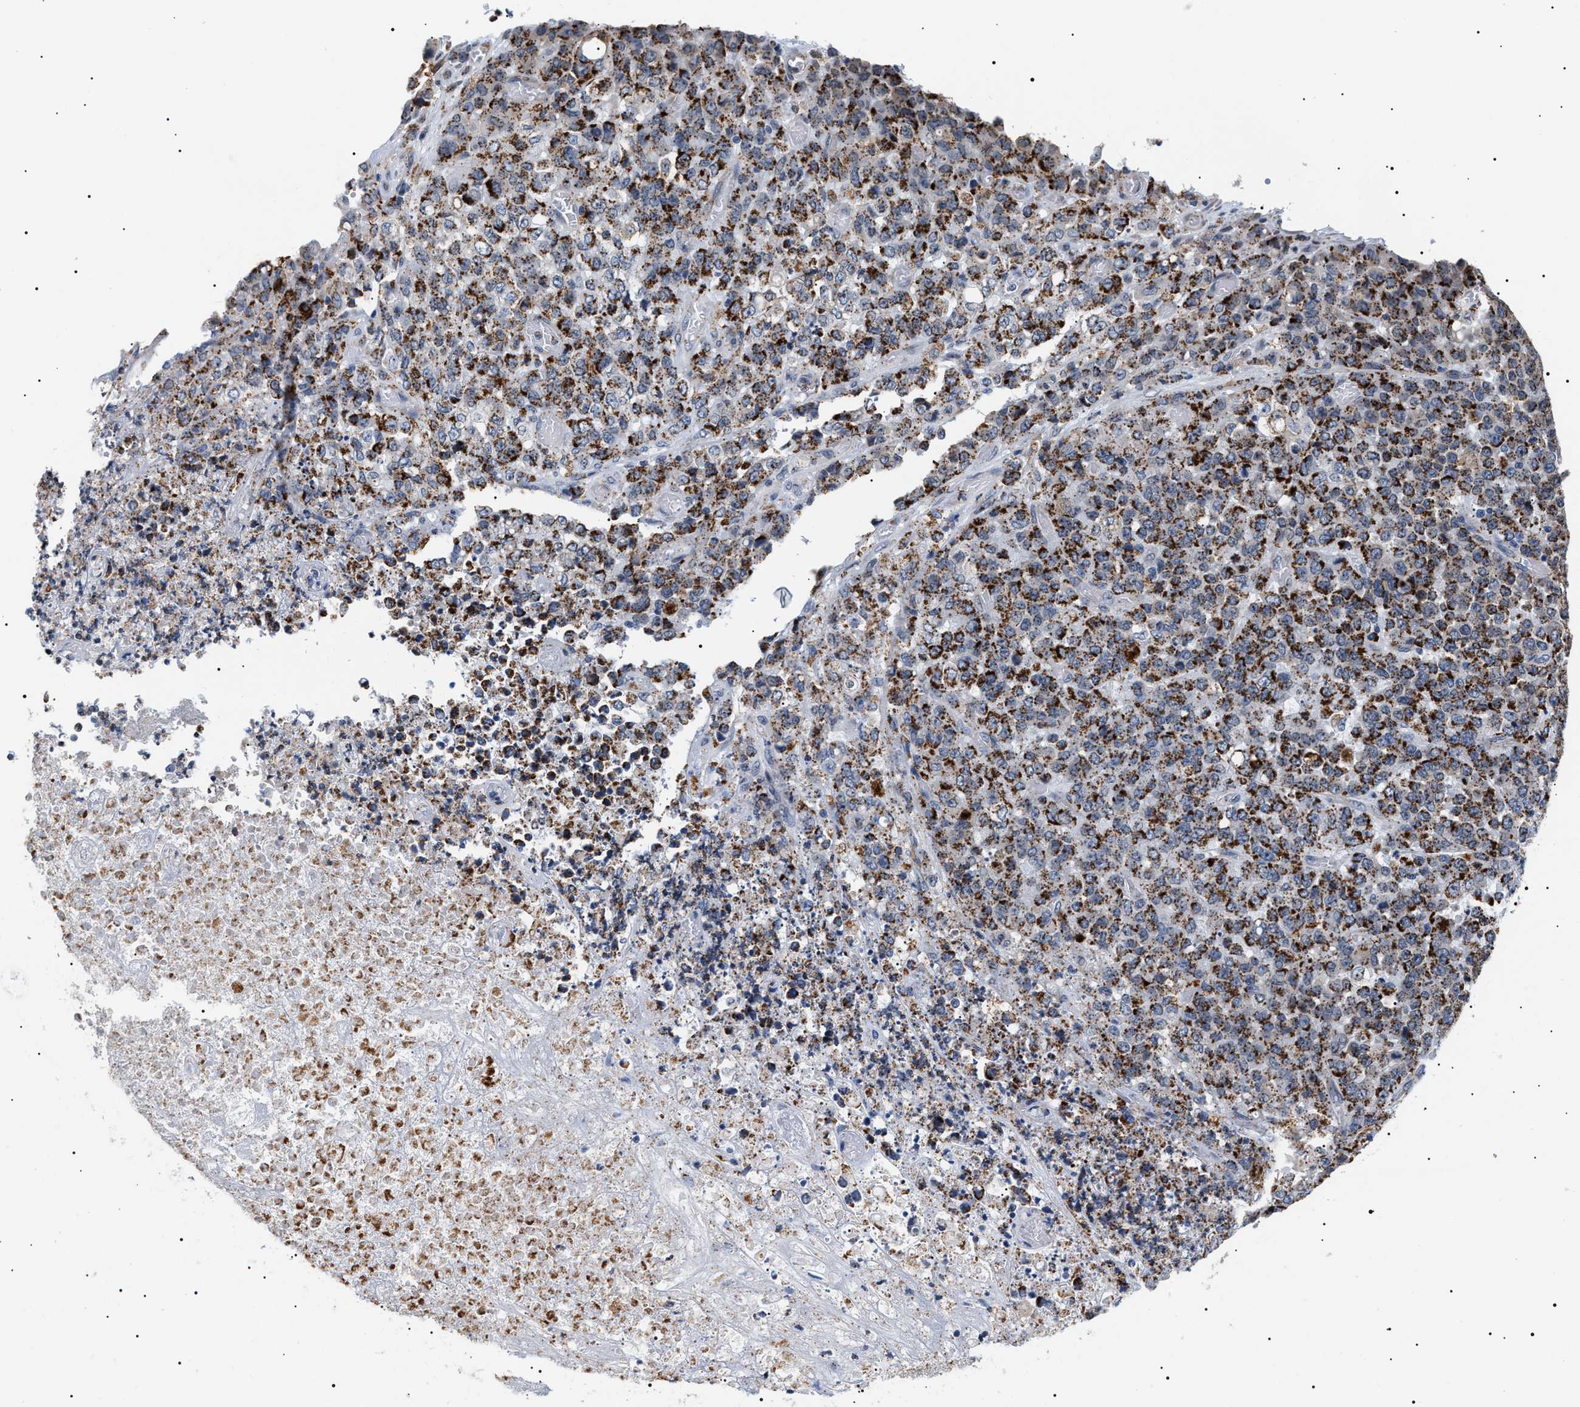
{"staining": {"intensity": "strong", "quantity": ">75%", "location": "cytoplasmic/membranous"}, "tissue": "stomach cancer", "cell_type": "Tumor cells", "image_type": "cancer", "snomed": [{"axis": "morphology", "description": "Adenocarcinoma, NOS"}, {"axis": "topography", "description": "Stomach"}], "caption": "Protein staining of stomach cancer tissue exhibits strong cytoplasmic/membranous positivity in approximately >75% of tumor cells. The protein is shown in brown color, while the nuclei are stained blue.", "gene": "HSD17B11", "patient": {"sex": "female", "age": 73}}